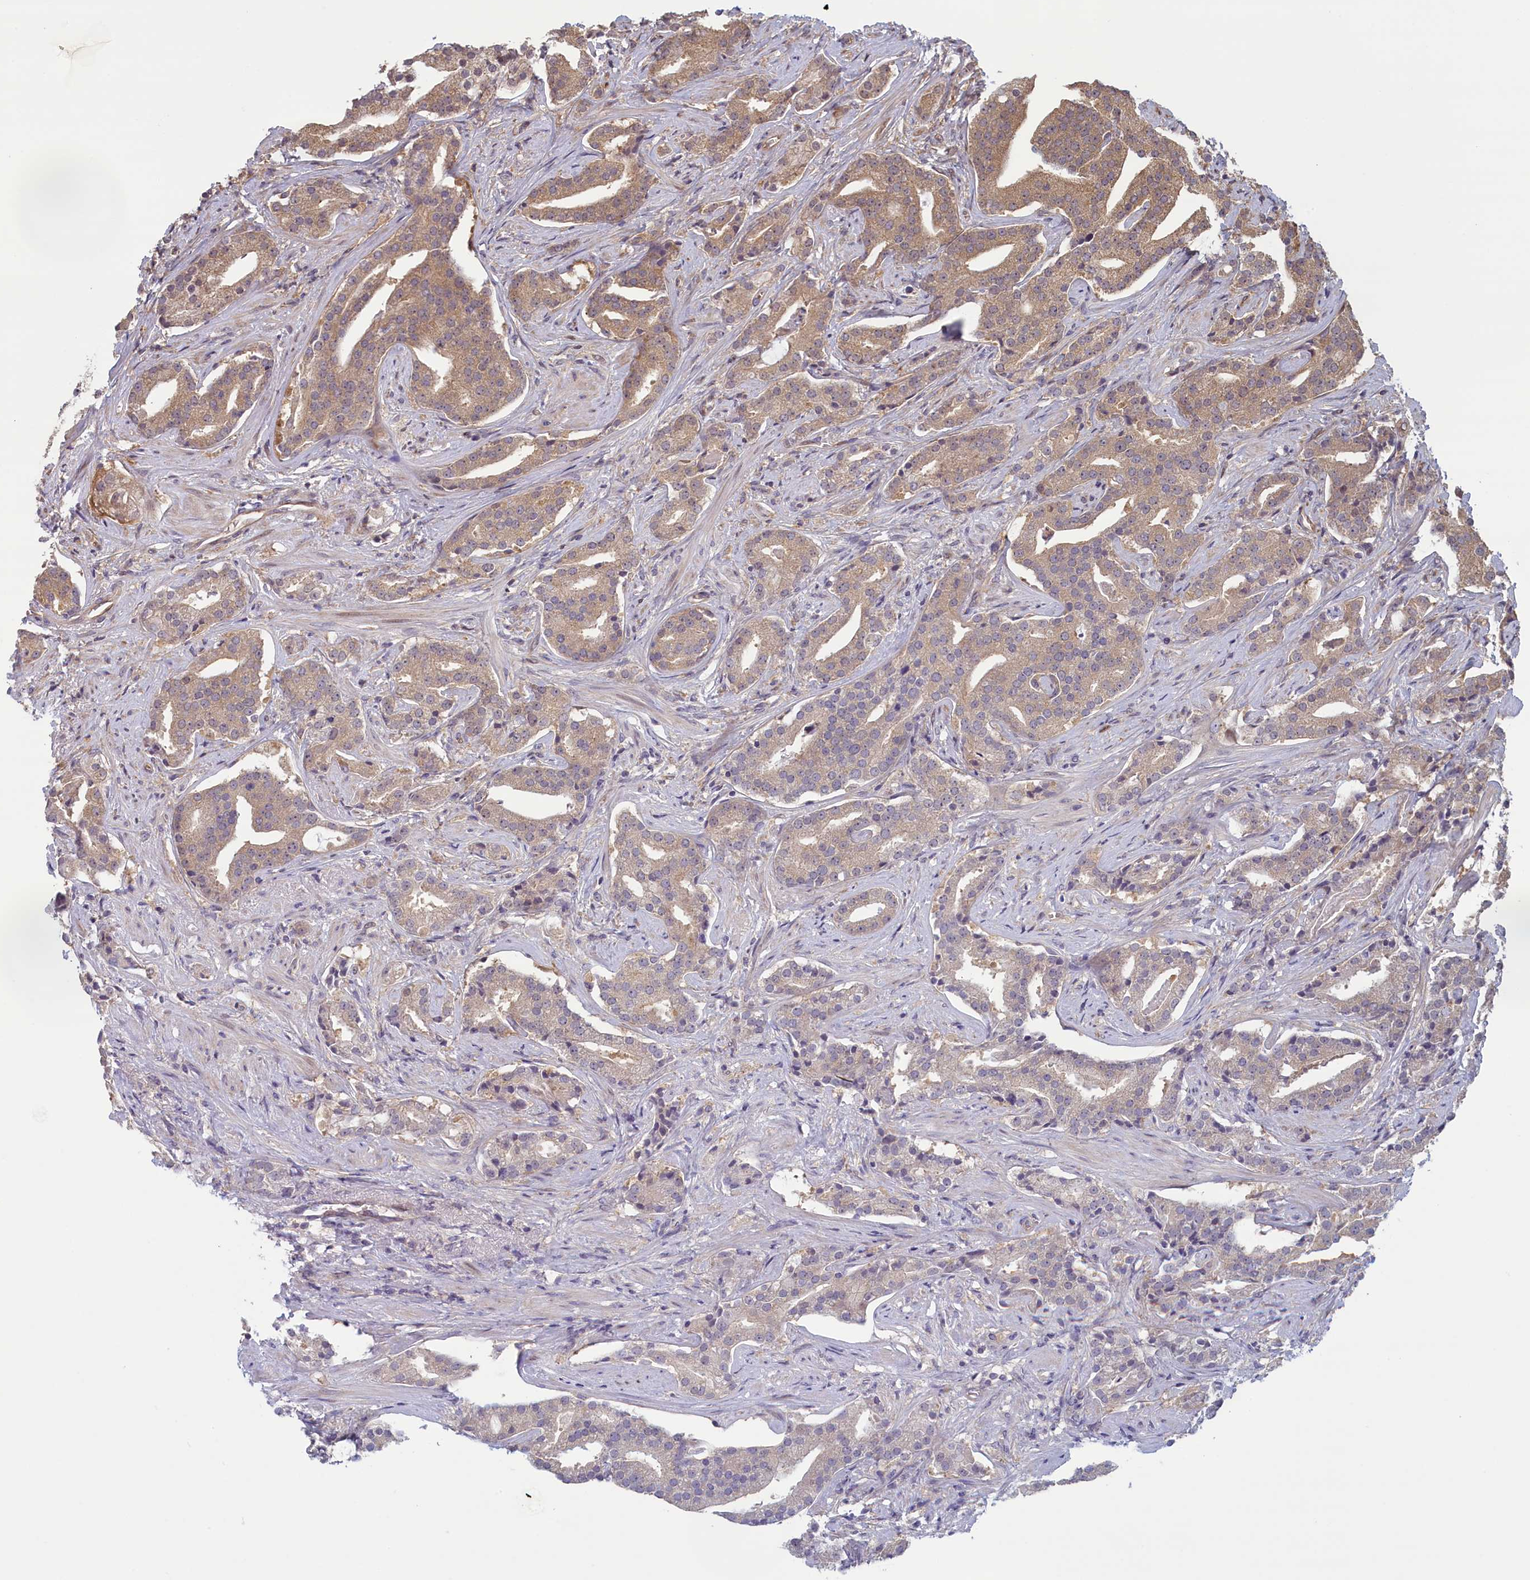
{"staining": {"intensity": "weak", "quantity": "25%-75%", "location": "cytoplasmic/membranous"}, "tissue": "prostate cancer", "cell_type": "Tumor cells", "image_type": "cancer", "snomed": [{"axis": "morphology", "description": "Adenocarcinoma, Low grade"}, {"axis": "topography", "description": "Prostate"}], "caption": "Protein staining of prostate adenocarcinoma (low-grade) tissue shows weak cytoplasmic/membranous staining in about 25%-75% of tumor cells. Immunohistochemistry stains the protein of interest in brown and the nuclei are stained blue.", "gene": "CIAO2B", "patient": {"sex": "male", "age": 67}}